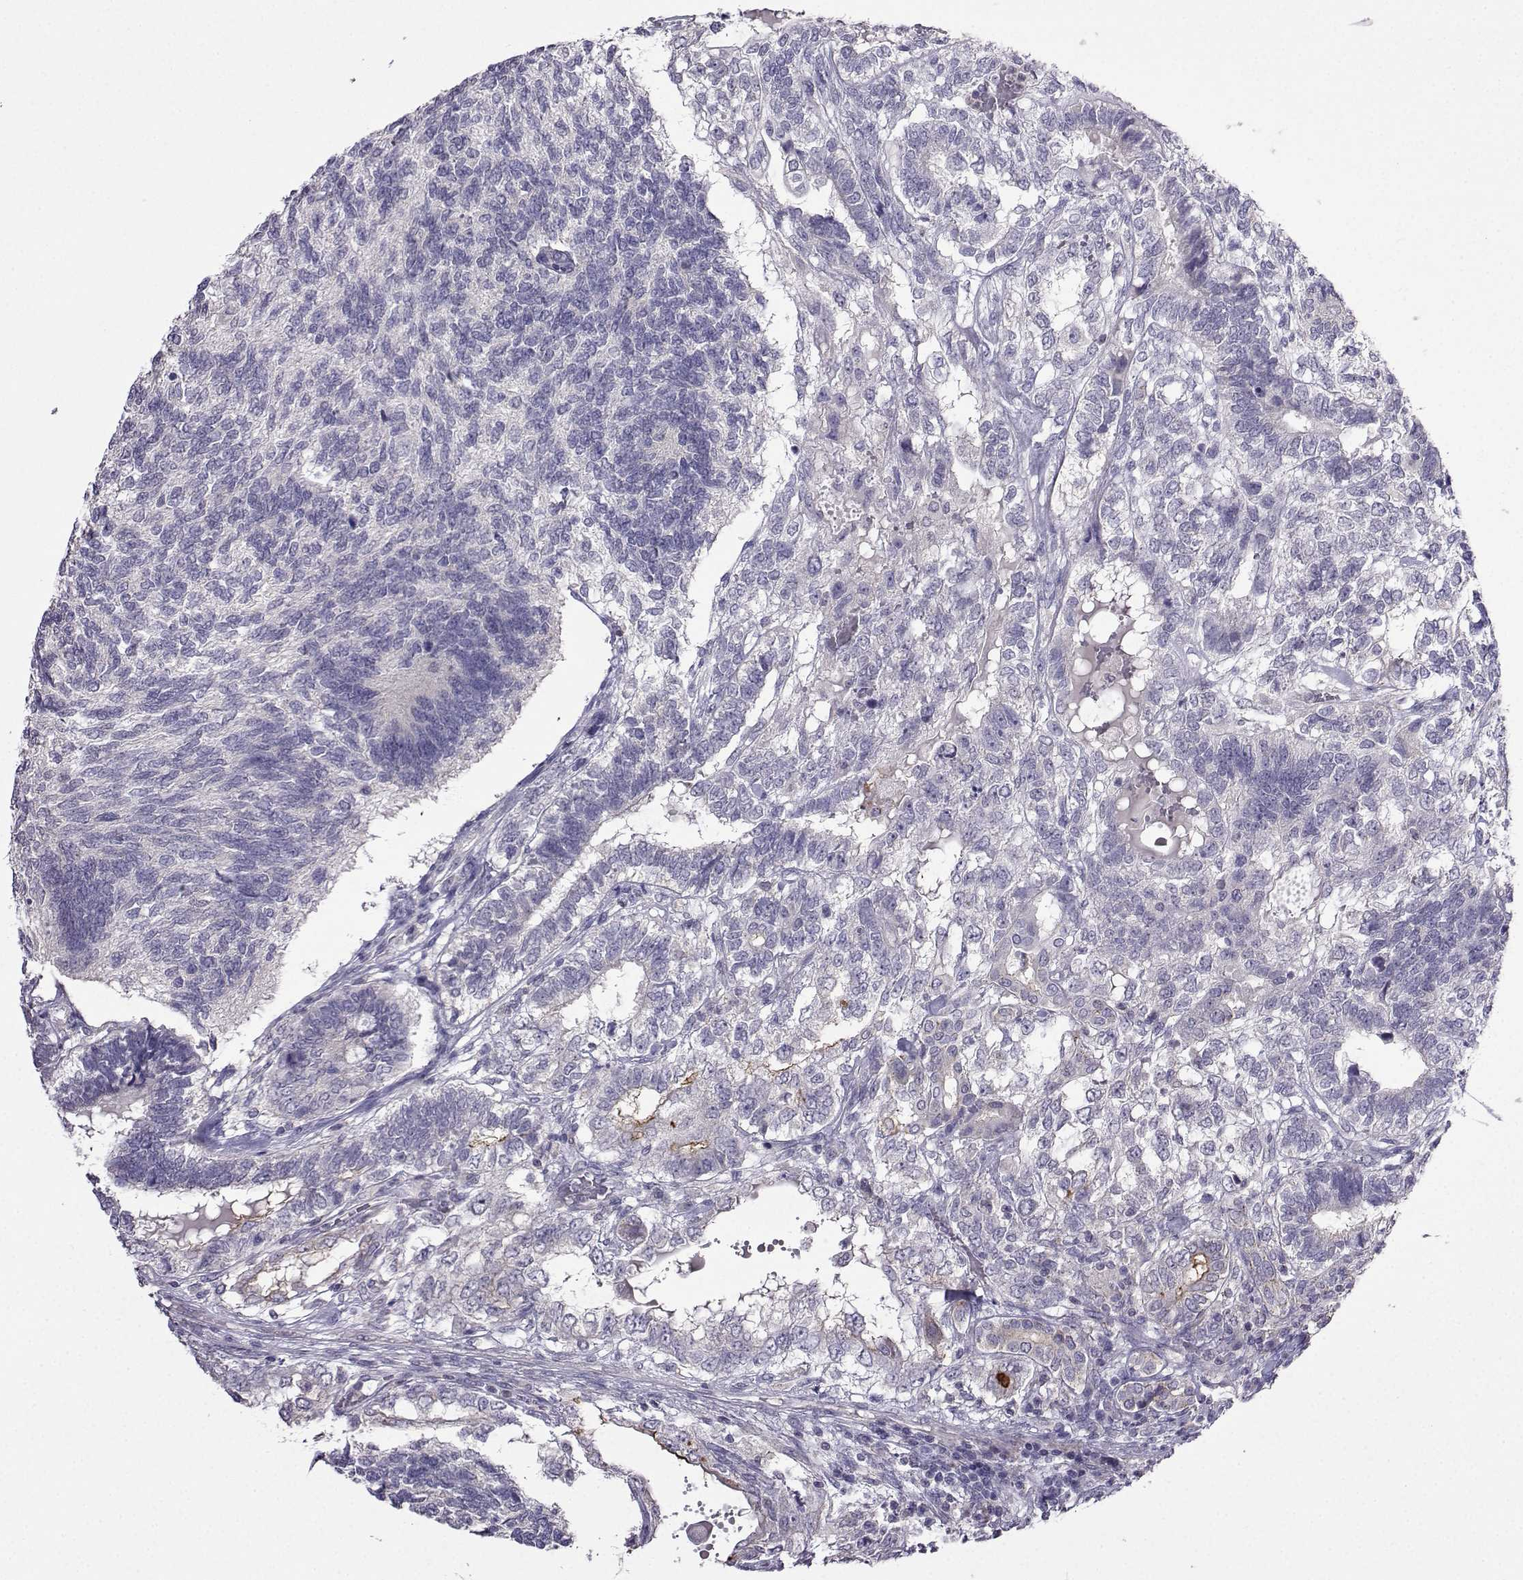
{"staining": {"intensity": "weak", "quantity": "<25%", "location": "cytoplasmic/membranous"}, "tissue": "testis cancer", "cell_type": "Tumor cells", "image_type": "cancer", "snomed": [{"axis": "morphology", "description": "Seminoma, NOS"}, {"axis": "morphology", "description": "Carcinoma, Embryonal, NOS"}, {"axis": "topography", "description": "Testis"}], "caption": "A histopathology image of embryonal carcinoma (testis) stained for a protein shows no brown staining in tumor cells. (IHC, brightfield microscopy, high magnification).", "gene": "FCAMR", "patient": {"sex": "male", "age": 41}}